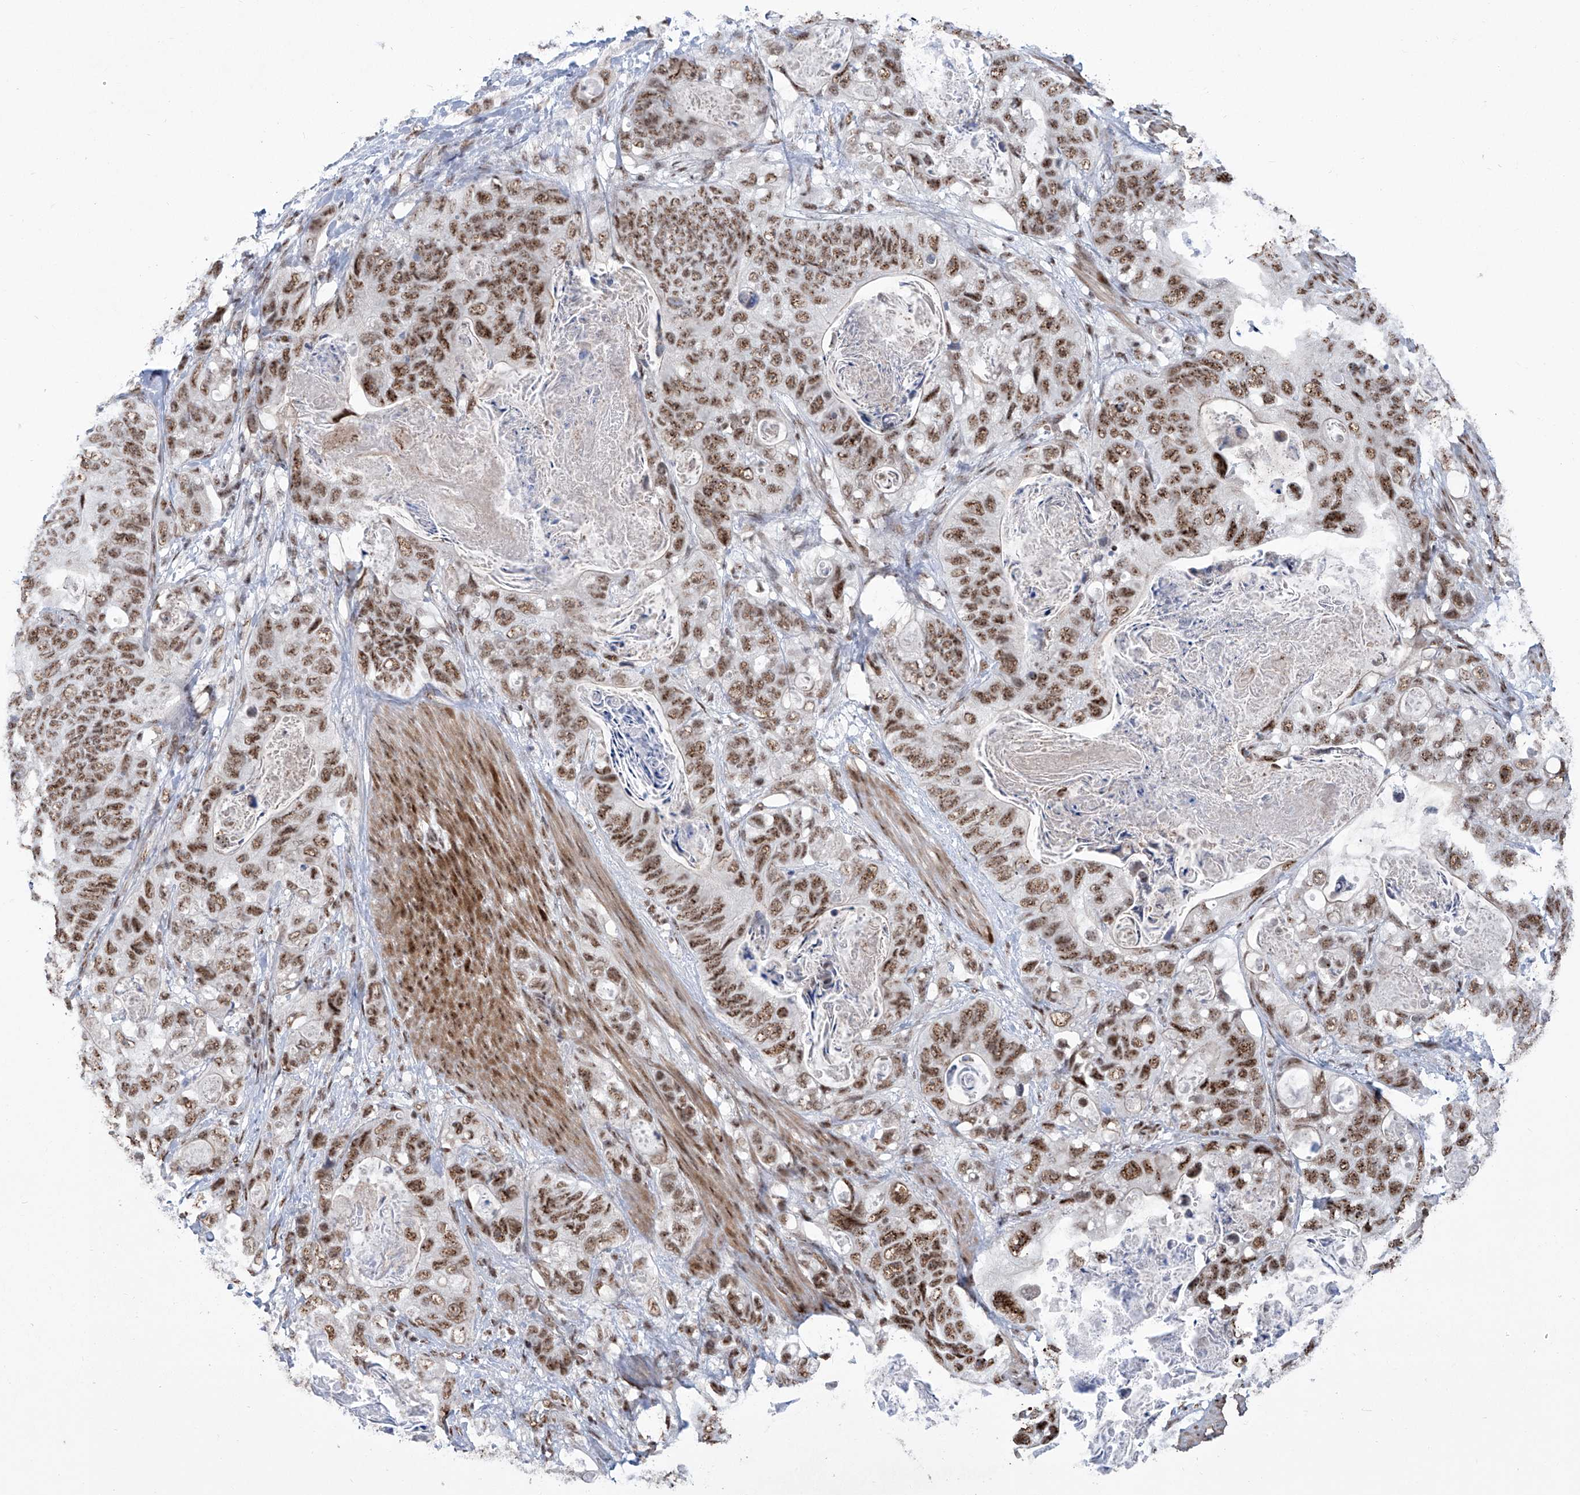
{"staining": {"intensity": "moderate", "quantity": ">75%", "location": "nuclear"}, "tissue": "stomach cancer", "cell_type": "Tumor cells", "image_type": "cancer", "snomed": [{"axis": "morphology", "description": "Normal tissue, NOS"}, {"axis": "morphology", "description": "Adenocarcinoma, NOS"}, {"axis": "topography", "description": "Stomach"}], "caption": "Immunohistochemistry of human stomach cancer shows medium levels of moderate nuclear positivity in about >75% of tumor cells. The staining was performed using DAB to visualize the protein expression in brown, while the nuclei were stained in blue with hematoxylin (Magnification: 20x).", "gene": "FBXL4", "patient": {"sex": "female", "age": 89}}